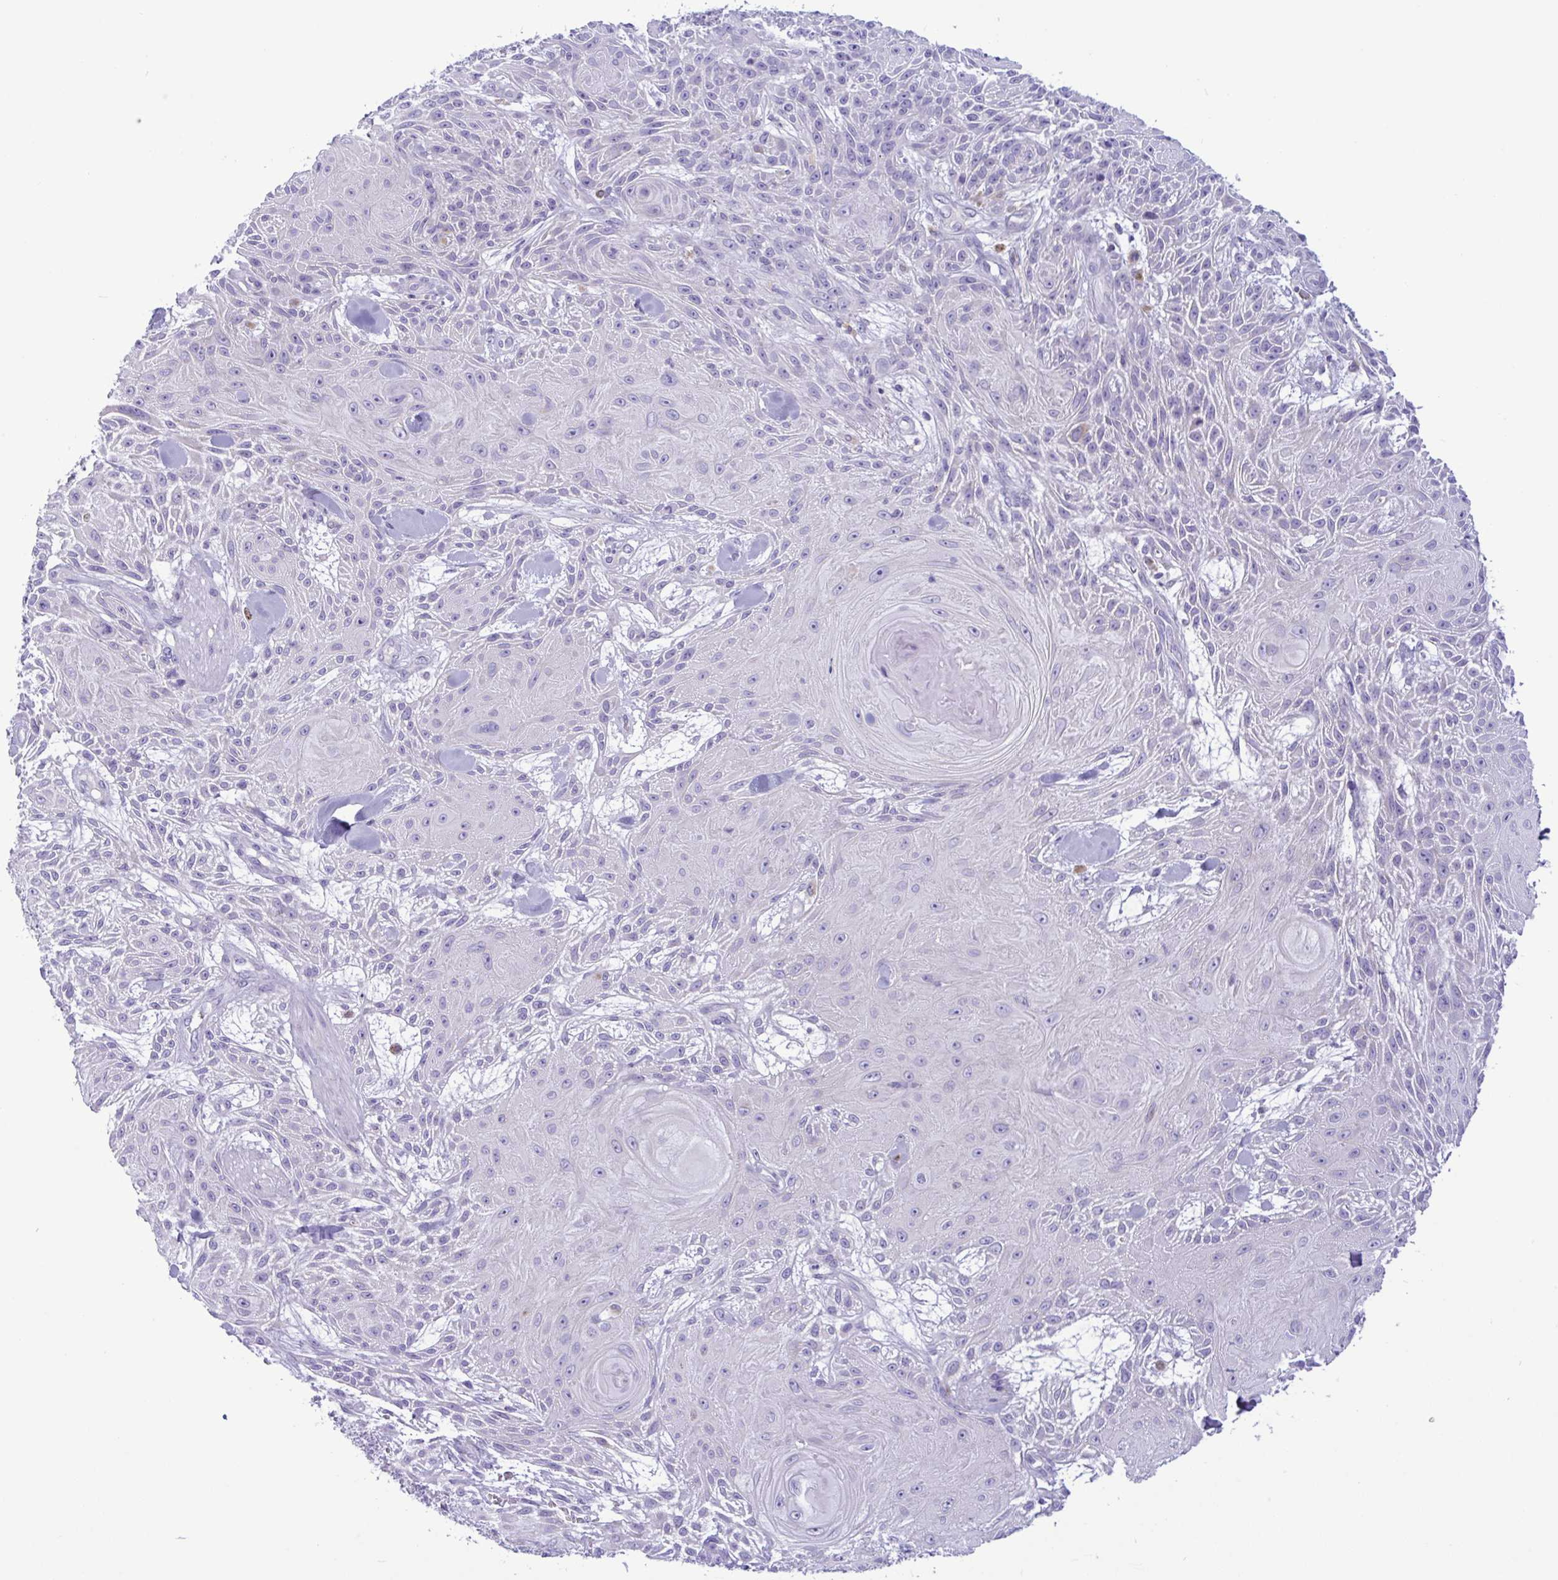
{"staining": {"intensity": "negative", "quantity": "none", "location": "none"}, "tissue": "skin cancer", "cell_type": "Tumor cells", "image_type": "cancer", "snomed": [{"axis": "morphology", "description": "Squamous cell carcinoma, NOS"}, {"axis": "topography", "description": "Skin"}], "caption": "Skin cancer (squamous cell carcinoma) was stained to show a protein in brown. There is no significant expression in tumor cells.", "gene": "SREBF1", "patient": {"sex": "male", "age": 88}}